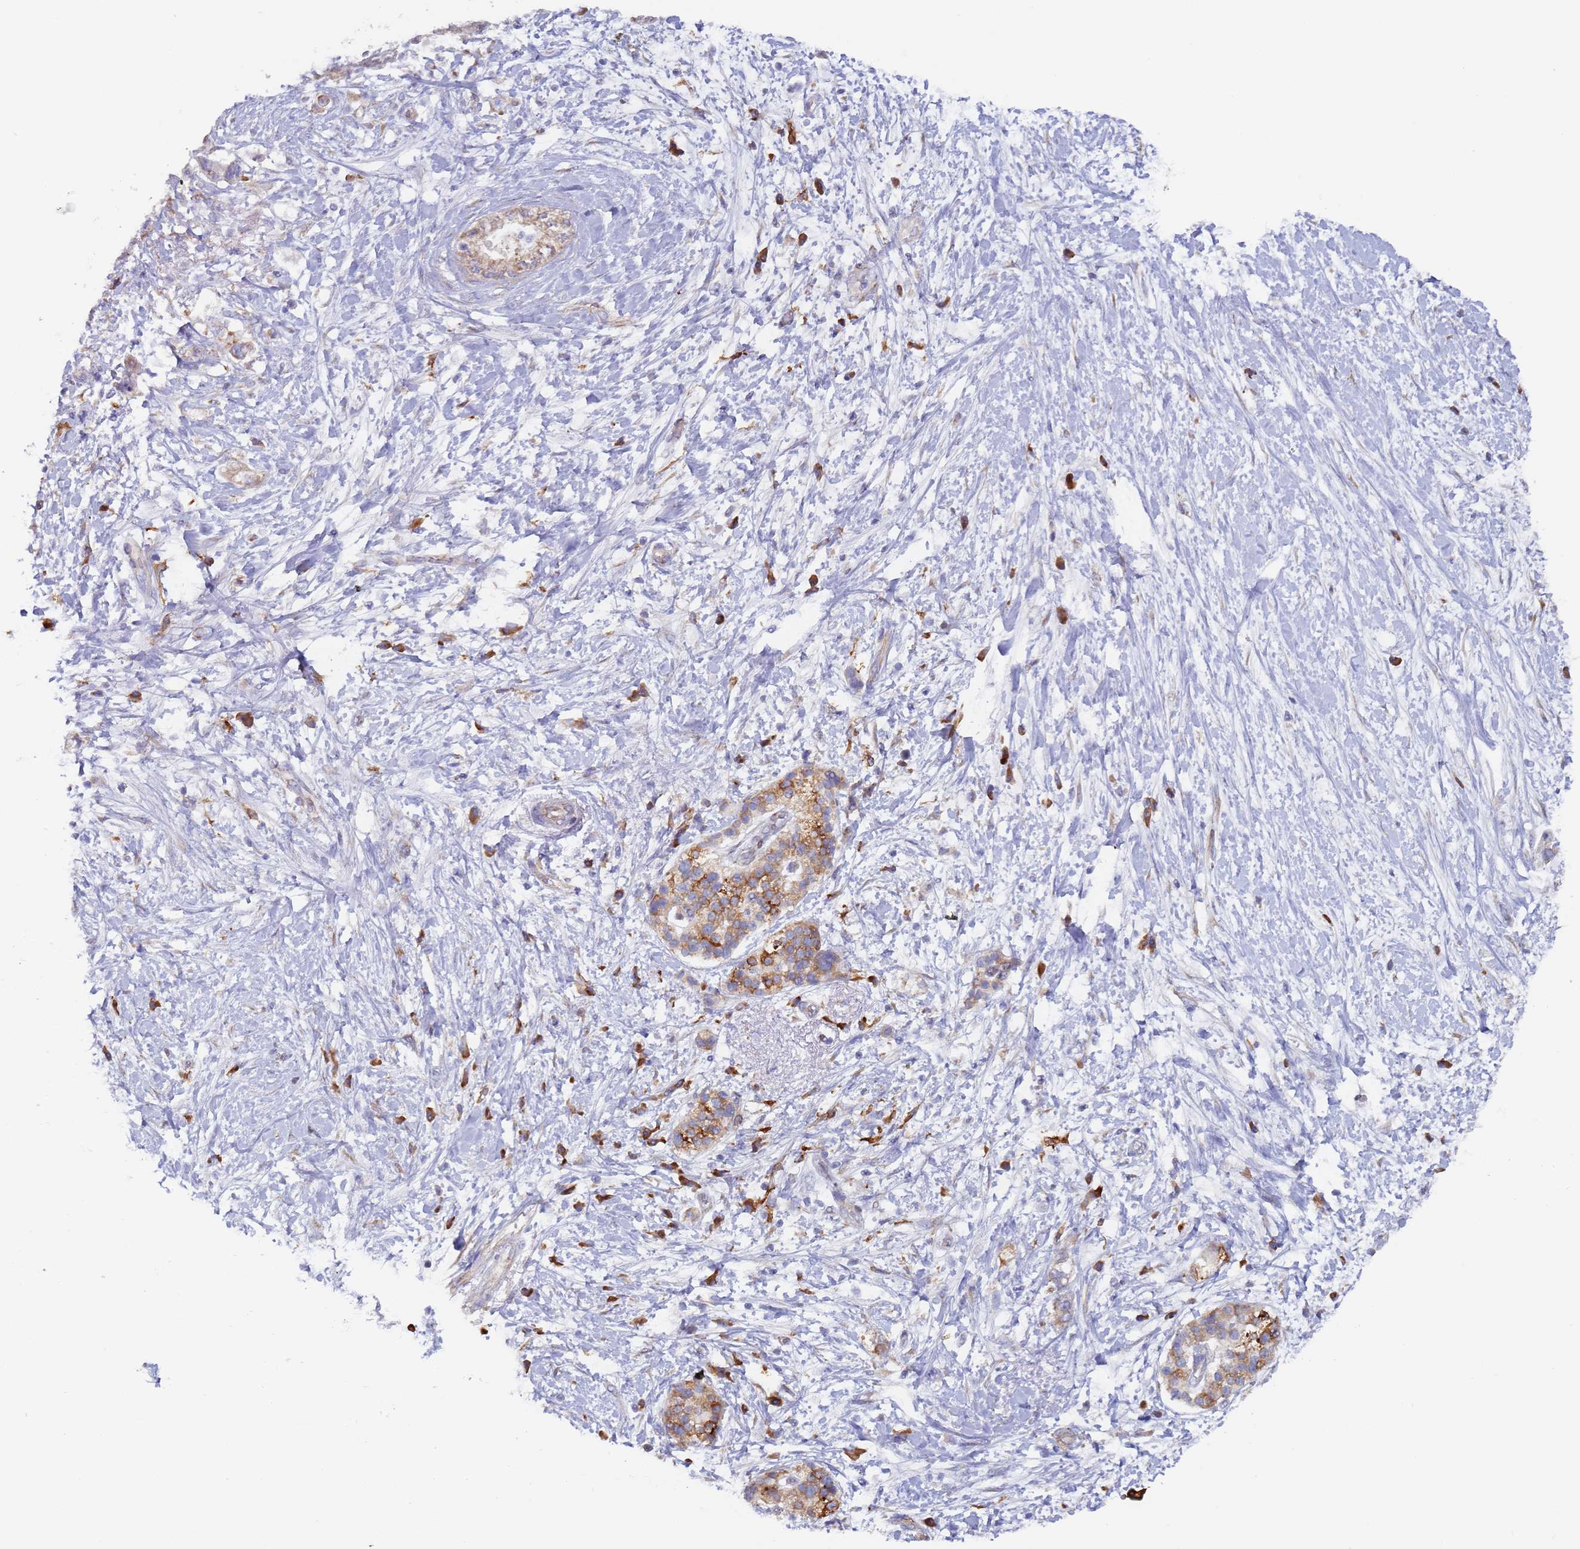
{"staining": {"intensity": "moderate", "quantity": "<25%", "location": "cytoplasmic/membranous"}, "tissue": "pancreatic cancer", "cell_type": "Tumor cells", "image_type": "cancer", "snomed": [{"axis": "morphology", "description": "Adenocarcinoma, NOS"}, {"axis": "topography", "description": "Pancreas"}], "caption": "Protein expression analysis of pancreatic cancer (adenocarcinoma) displays moderate cytoplasmic/membranous positivity in approximately <25% of tumor cells.", "gene": "ZNF844", "patient": {"sex": "female", "age": 73}}